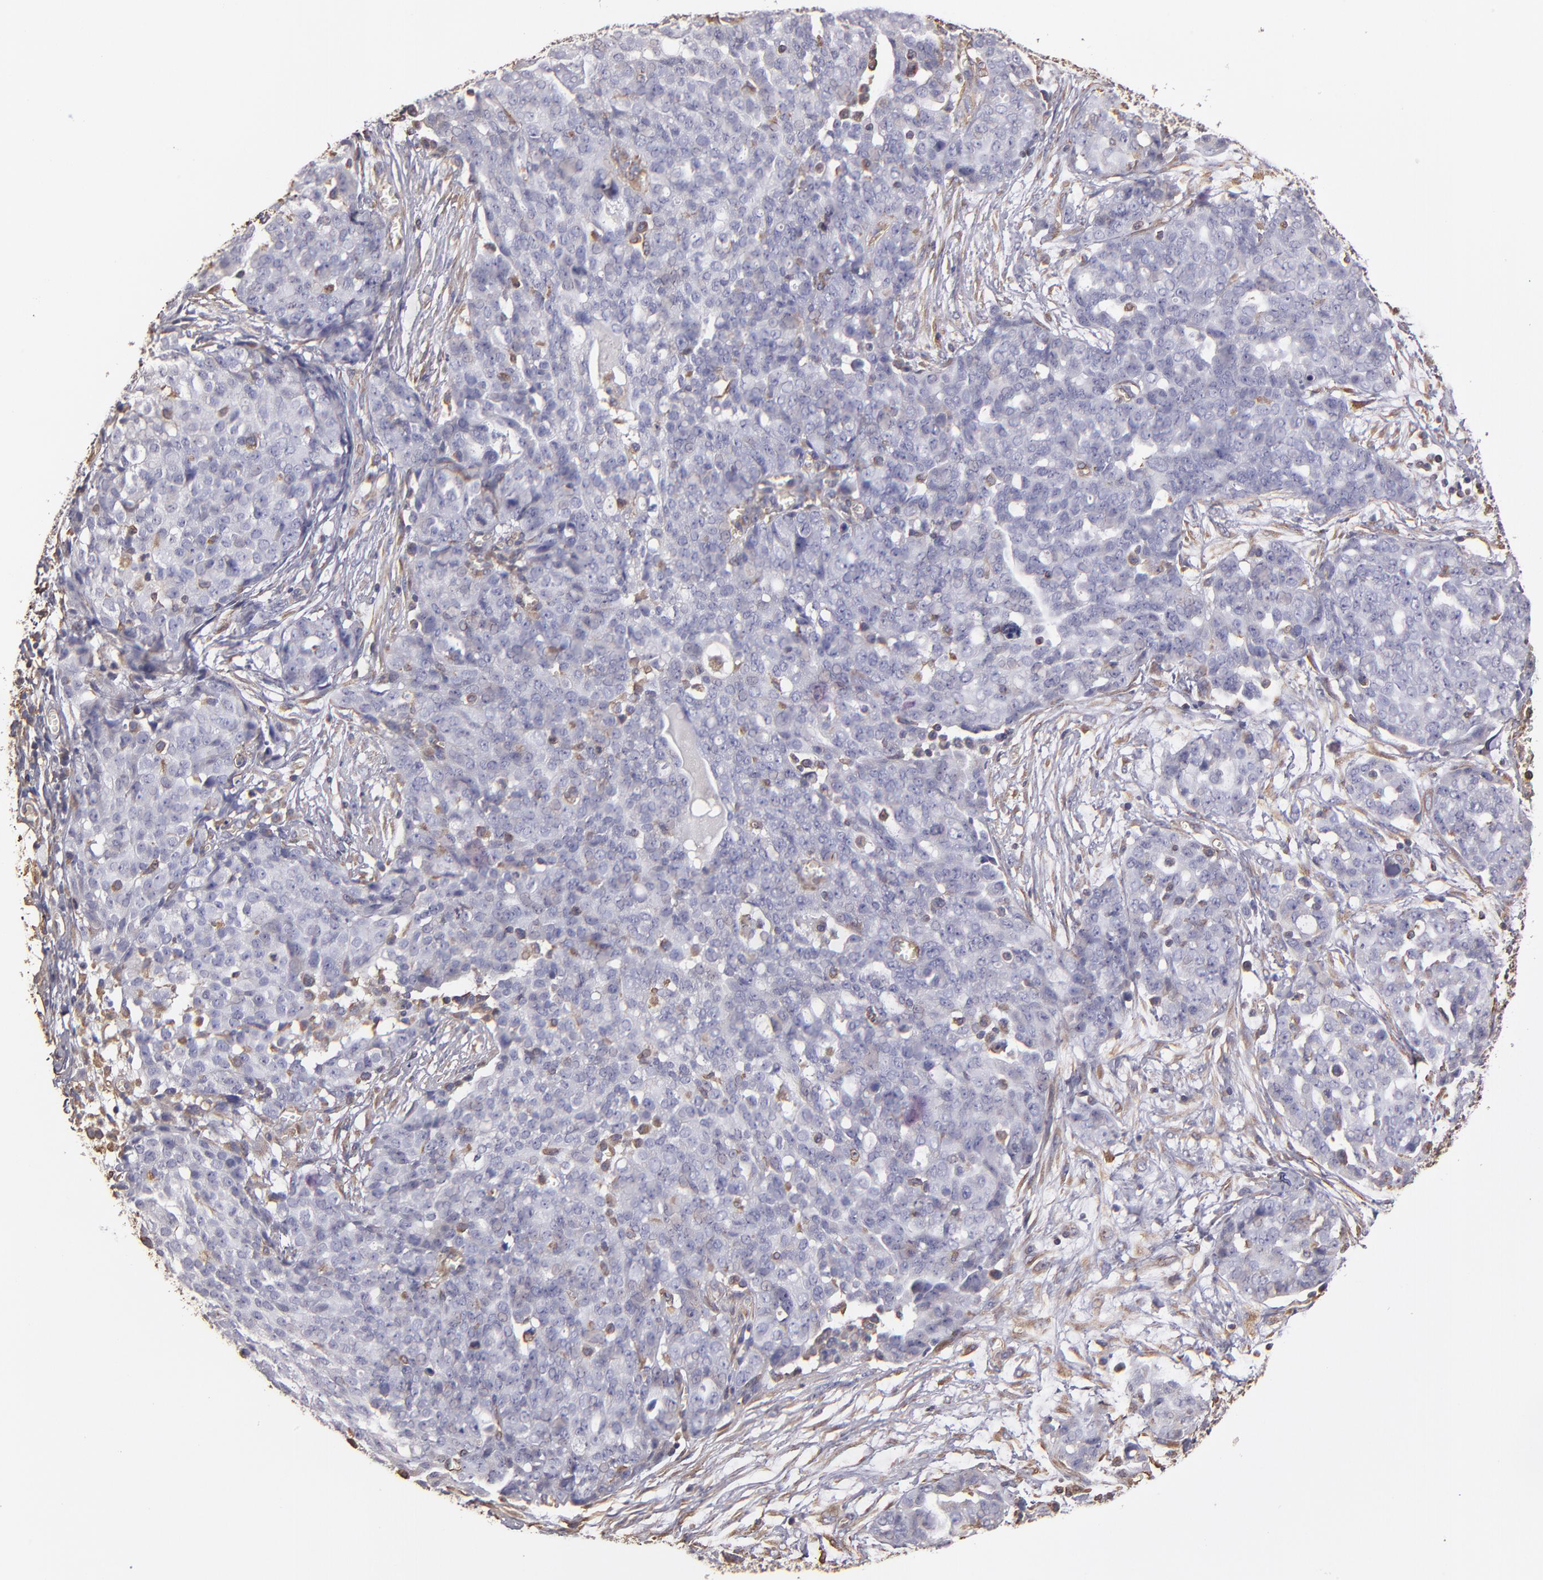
{"staining": {"intensity": "negative", "quantity": "none", "location": "none"}, "tissue": "ovarian cancer", "cell_type": "Tumor cells", "image_type": "cancer", "snomed": [{"axis": "morphology", "description": "Cystadenocarcinoma, serous, NOS"}, {"axis": "topography", "description": "Soft tissue"}, {"axis": "topography", "description": "Ovary"}], "caption": "Tumor cells are negative for brown protein staining in ovarian cancer.", "gene": "ABCC1", "patient": {"sex": "female", "age": 57}}